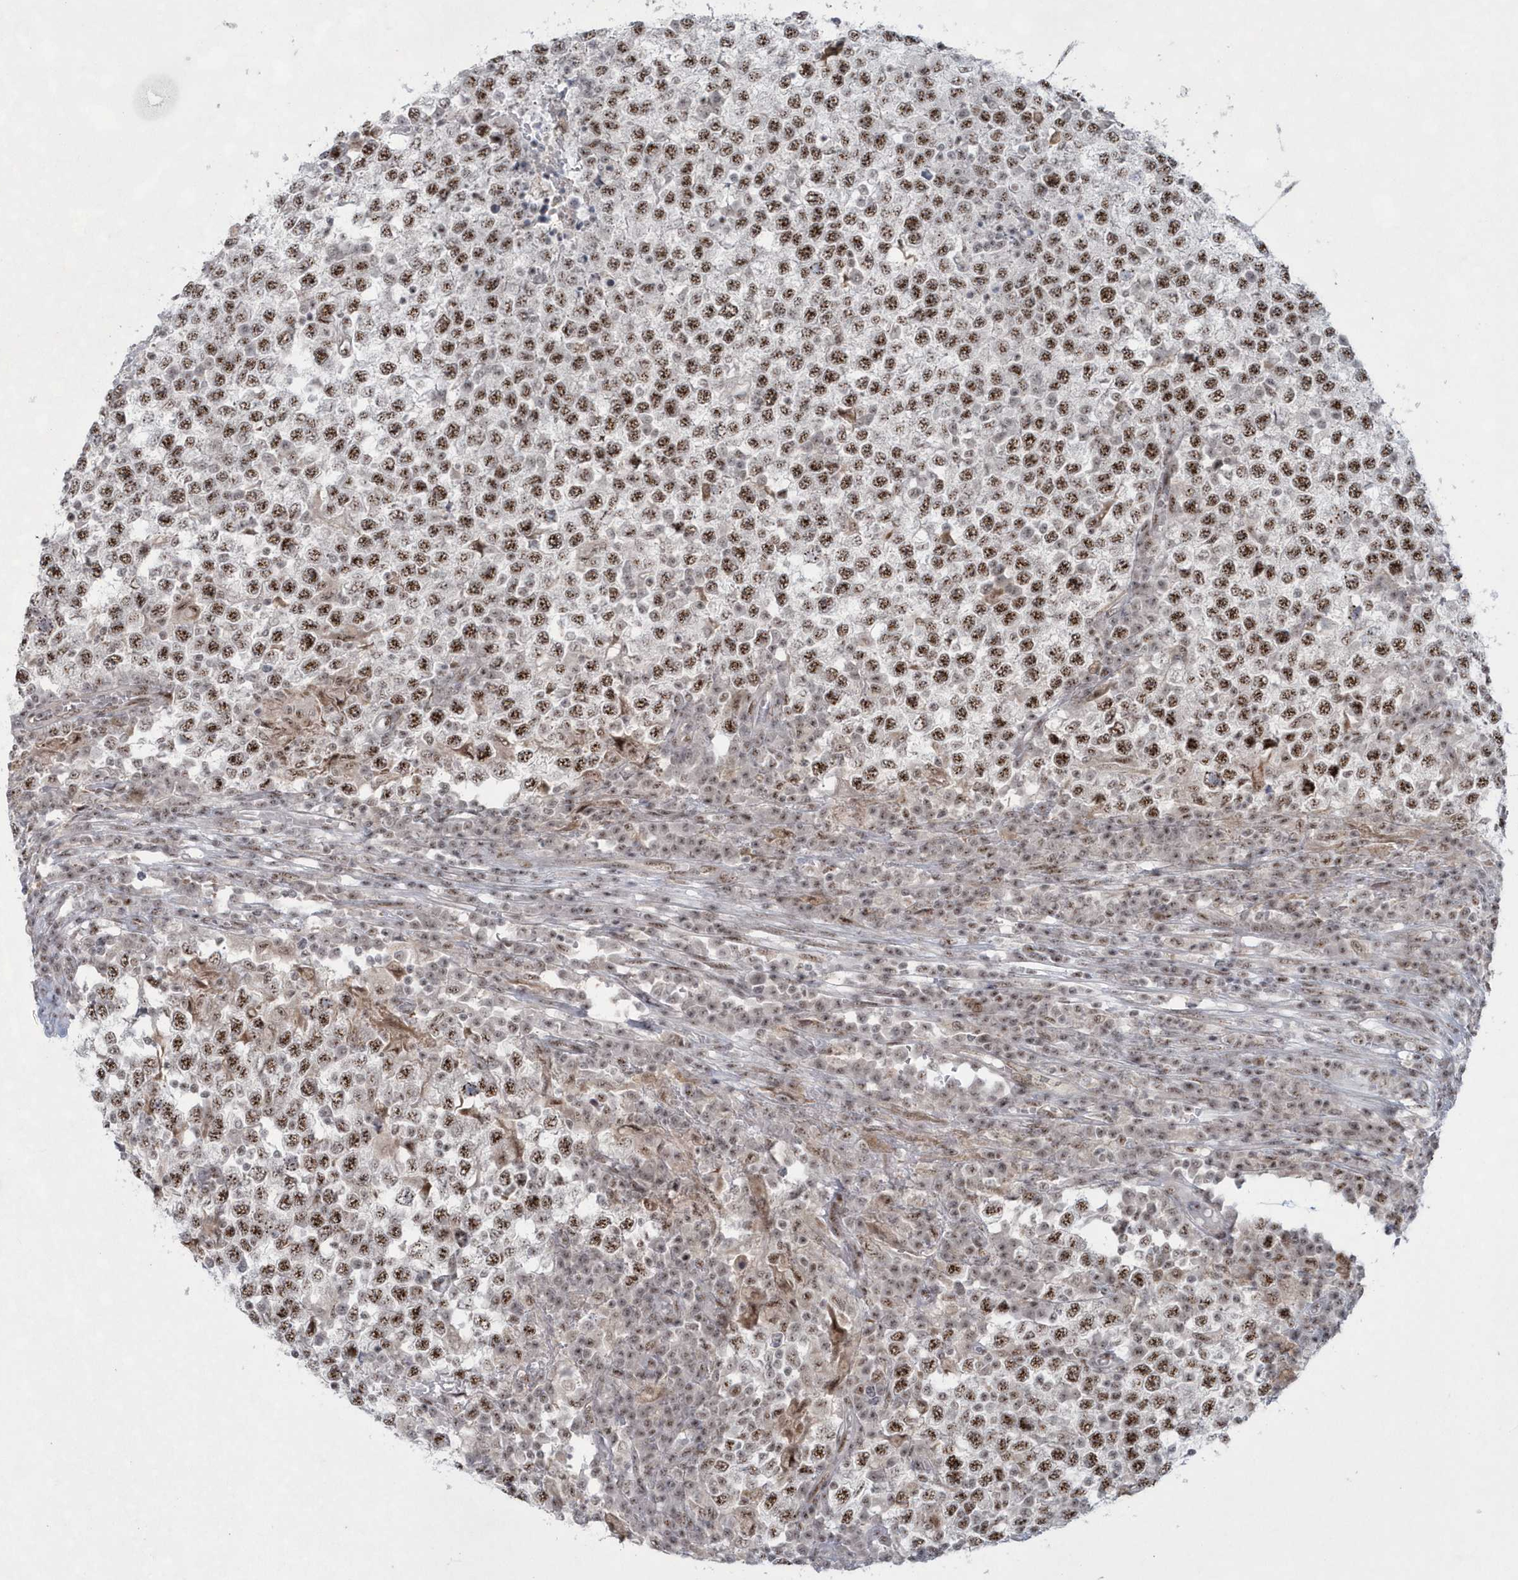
{"staining": {"intensity": "strong", "quantity": ">75%", "location": "nuclear"}, "tissue": "testis cancer", "cell_type": "Tumor cells", "image_type": "cancer", "snomed": [{"axis": "morphology", "description": "Seminoma, NOS"}, {"axis": "topography", "description": "Testis"}], "caption": "Strong nuclear positivity is seen in about >75% of tumor cells in testis seminoma.", "gene": "KDM6B", "patient": {"sex": "male", "age": 65}}